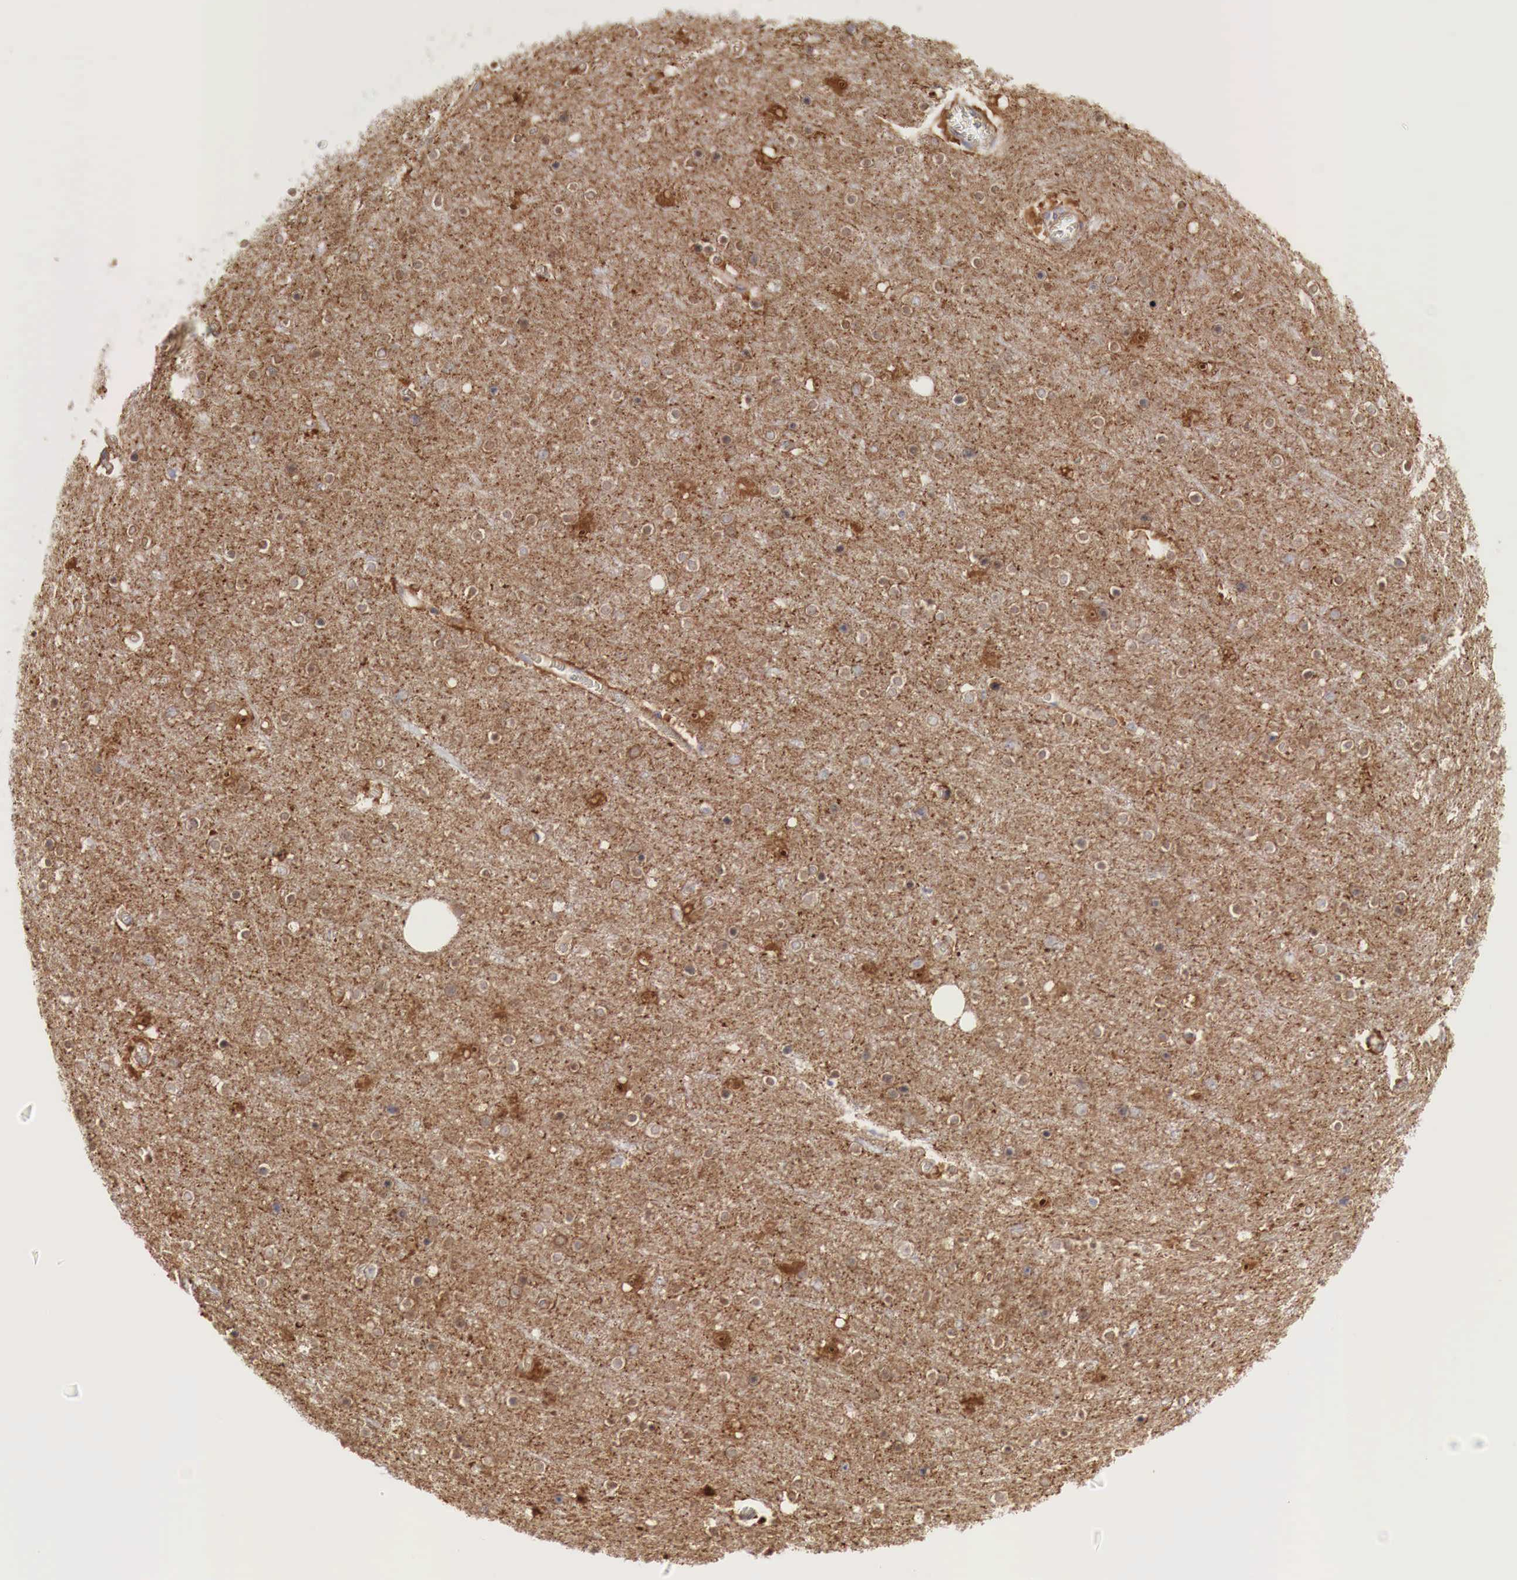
{"staining": {"intensity": "moderate", "quantity": ">75%", "location": "cytoplasmic/membranous"}, "tissue": "cerebral cortex", "cell_type": "Endothelial cells", "image_type": "normal", "snomed": [{"axis": "morphology", "description": "Normal tissue, NOS"}, {"axis": "topography", "description": "Cerebral cortex"}], "caption": "Normal cerebral cortex reveals moderate cytoplasmic/membranous expression in about >75% of endothelial cells.", "gene": "MSN", "patient": {"sex": "female", "age": 54}}